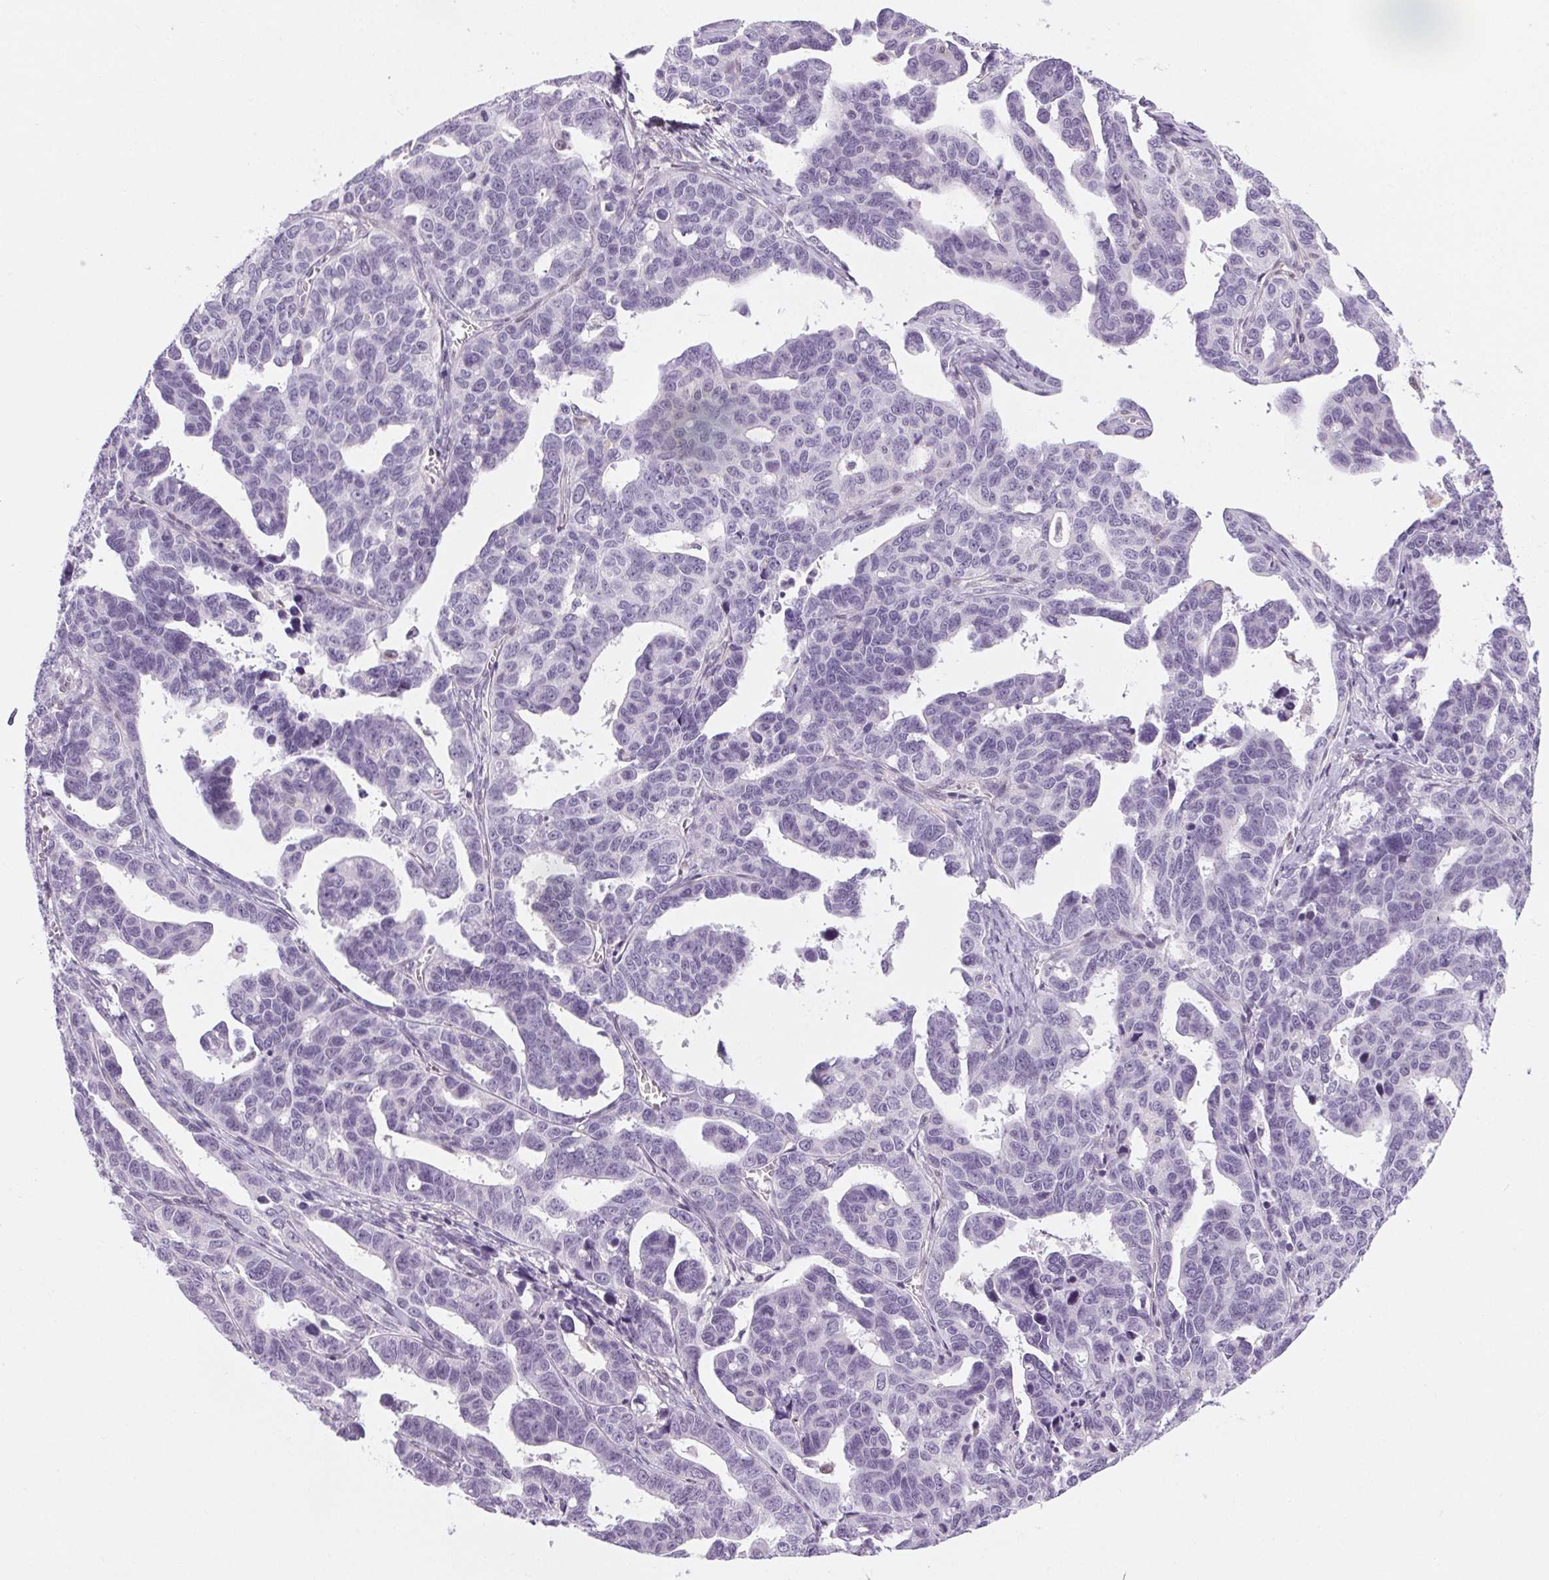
{"staining": {"intensity": "negative", "quantity": "none", "location": "none"}, "tissue": "ovarian cancer", "cell_type": "Tumor cells", "image_type": "cancer", "snomed": [{"axis": "morphology", "description": "Cystadenocarcinoma, serous, NOS"}, {"axis": "topography", "description": "Ovary"}], "caption": "The immunohistochemistry image has no significant expression in tumor cells of ovarian cancer tissue.", "gene": "SLC6A19", "patient": {"sex": "female", "age": 69}}